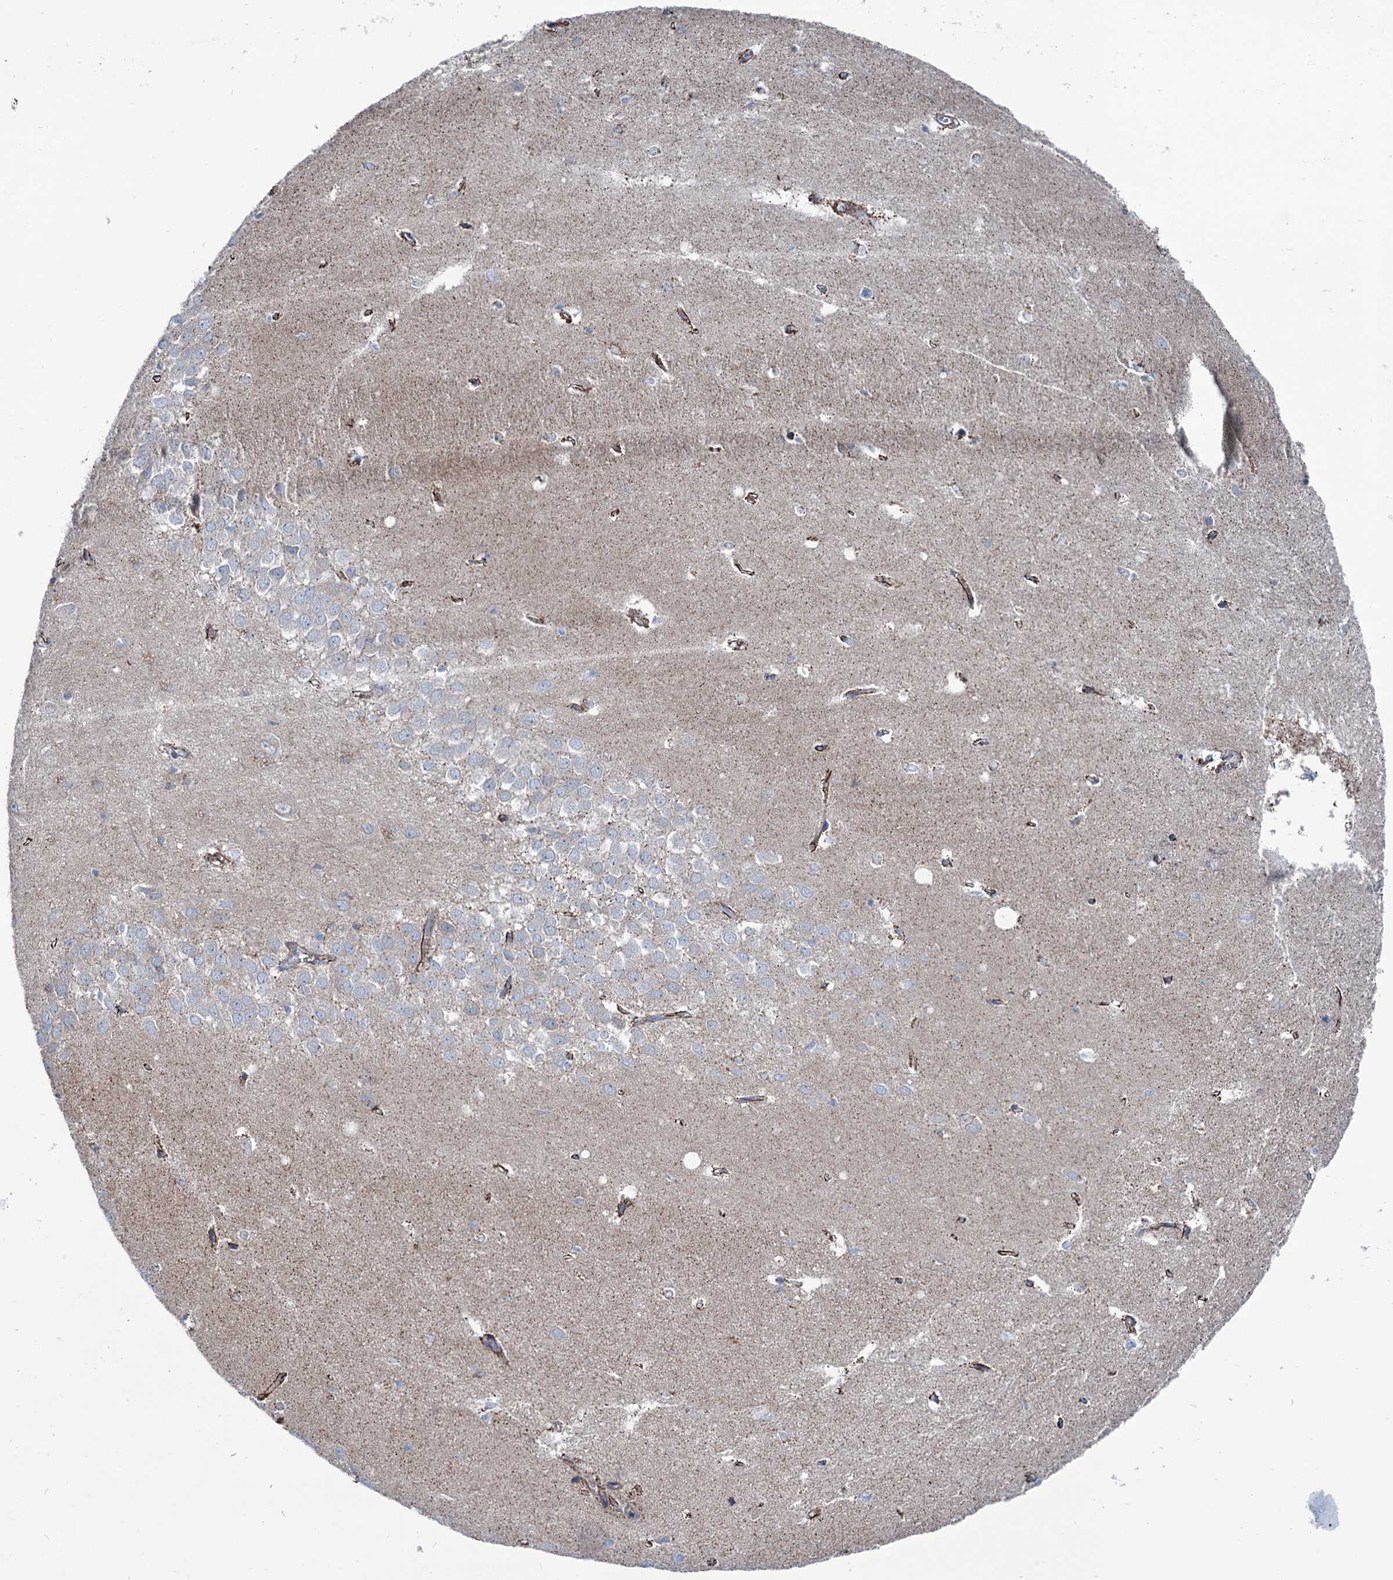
{"staining": {"intensity": "negative", "quantity": "none", "location": "none"}, "tissue": "hippocampus", "cell_type": "Glial cells", "image_type": "normal", "snomed": [{"axis": "morphology", "description": "Normal tissue, NOS"}, {"axis": "topography", "description": "Hippocampus"}], "caption": "This micrograph is of unremarkable hippocampus stained with IHC to label a protein in brown with the nuclei are counter-stained blue. There is no expression in glial cells. (DAB (3,3'-diaminobenzidine) IHC, high magnification).", "gene": "CALCOCO1", "patient": {"sex": "female", "age": 64}}